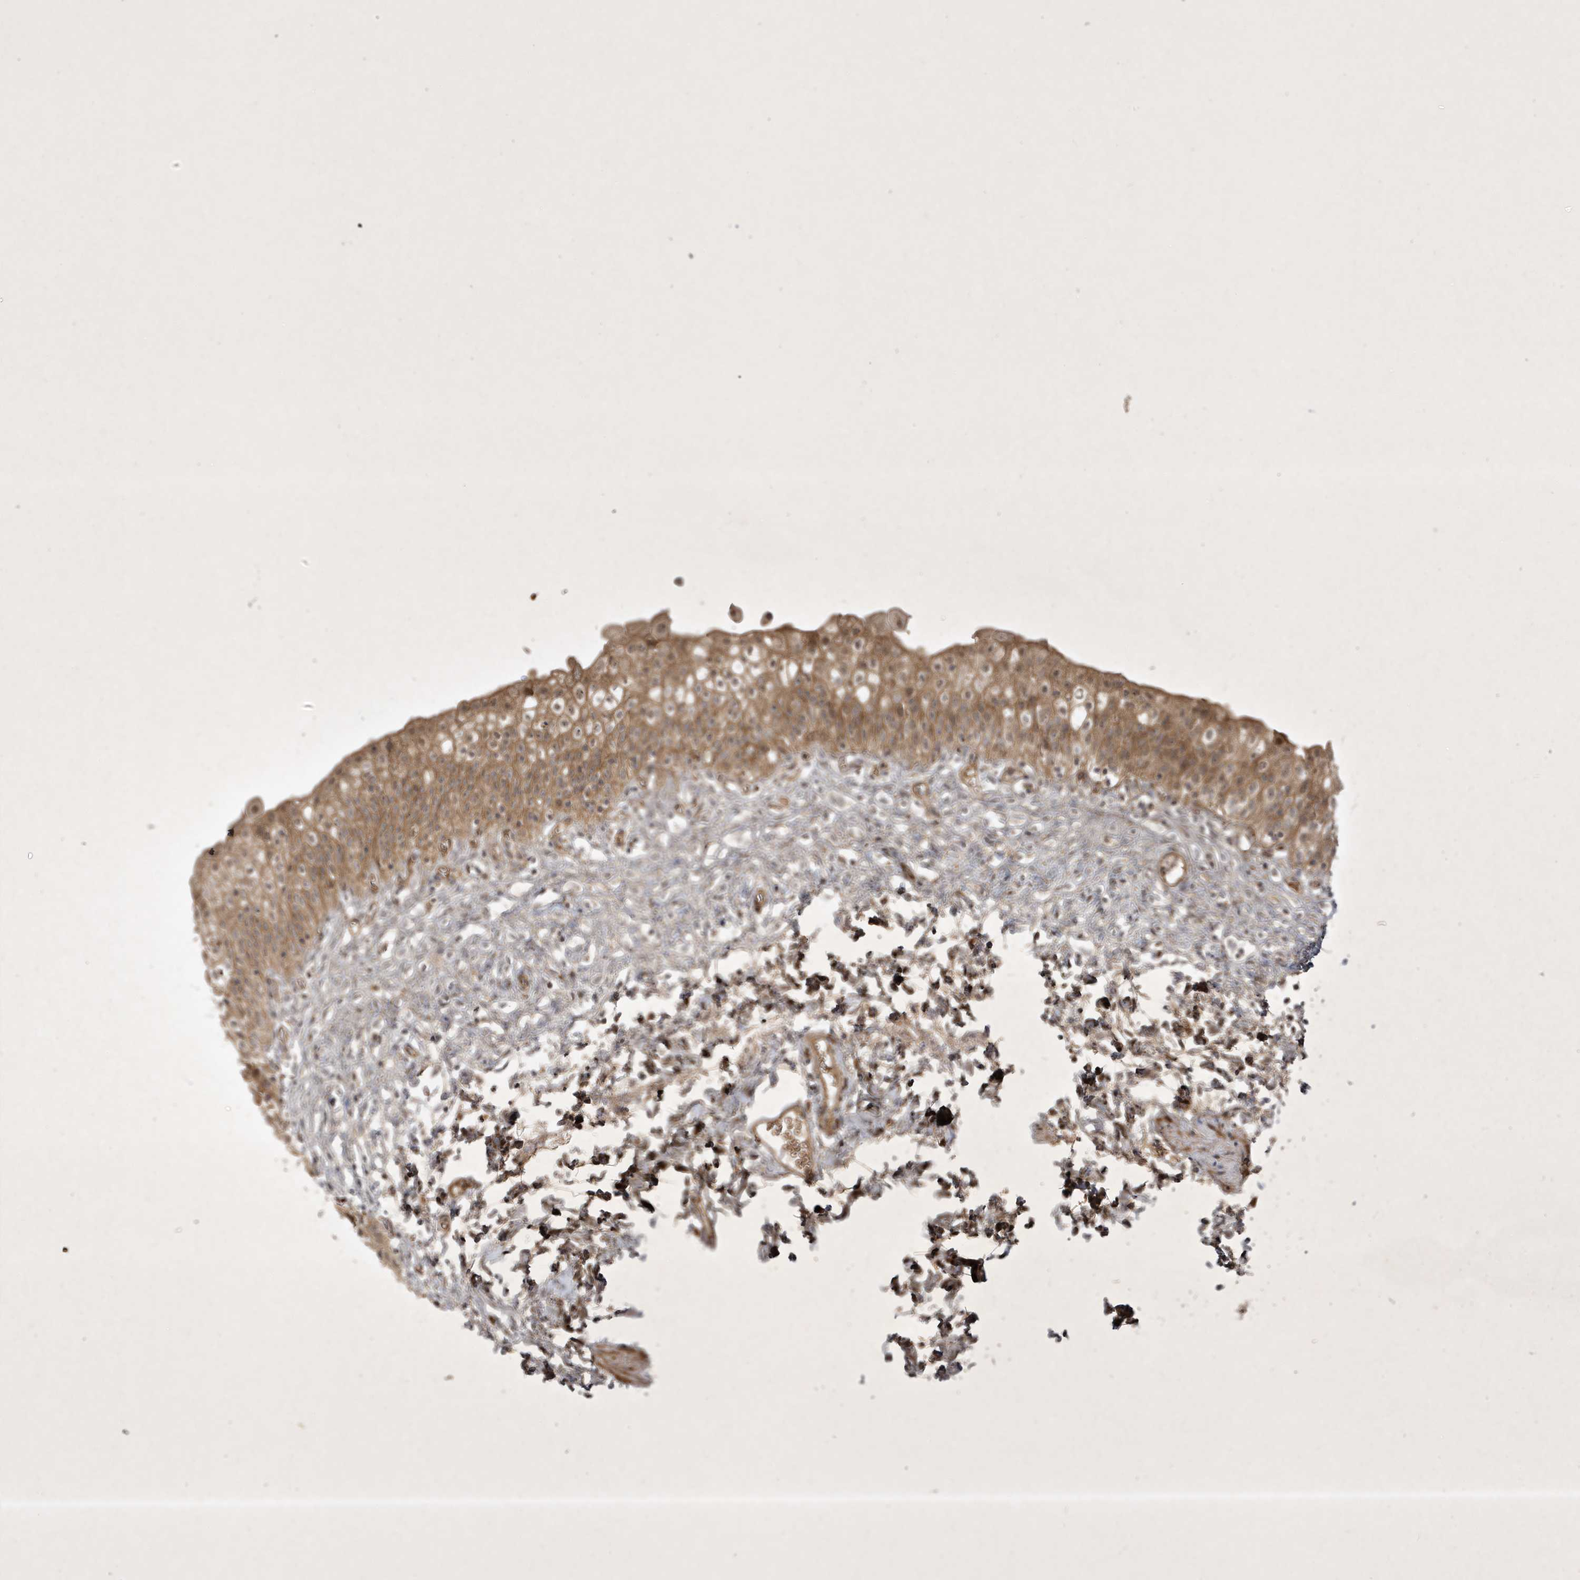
{"staining": {"intensity": "moderate", "quantity": ">75%", "location": "cytoplasmic/membranous"}, "tissue": "urinary bladder", "cell_type": "Urothelial cells", "image_type": "normal", "snomed": [{"axis": "morphology", "description": "Normal tissue, NOS"}, {"axis": "topography", "description": "Urinary bladder"}], "caption": "Moderate cytoplasmic/membranous protein staining is identified in approximately >75% of urothelial cells in urinary bladder. (DAB (3,3'-diaminobenzidine) IHC, brown staining for protein, blue staining for nuclei).", "gene": "FAM83C", "patient": {"sex": "male", "age": 55}}